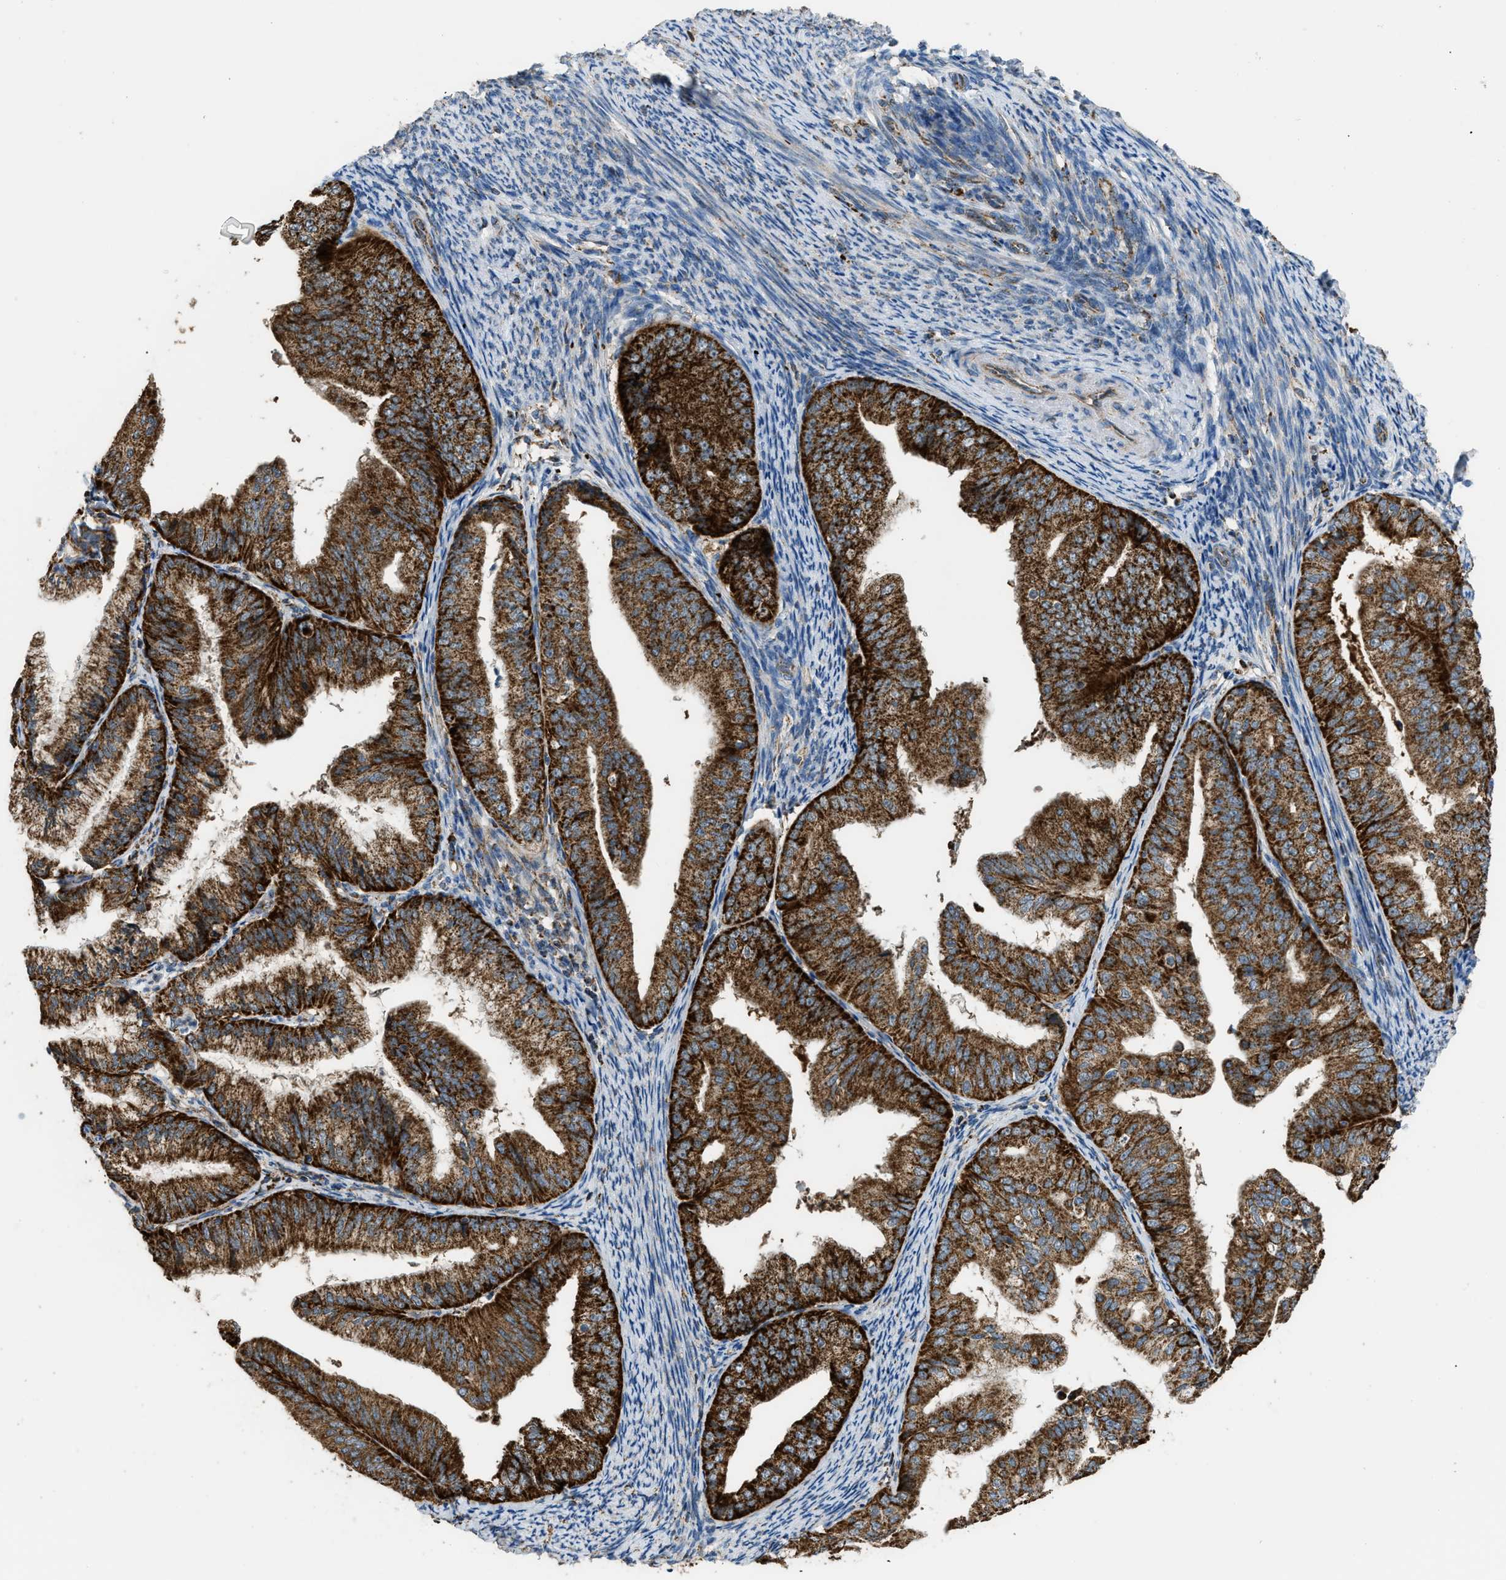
{"staining": {"intensity": "strong", "quantity": ">75%", "location": "cytoplasmic/membranous"}, "tissue": "endometrial cancer", "cell_type": "Tumor cells", "image_type": "cancer", "snomed": [{"axis": "morphology", "description": "Adenocarcinoma, NOS"}, {"axis": "topography", "description": "Endometrium"}], "caption": "Immunohistochemical staining of endometrial adenocarcinoma displays high levels of strong cytoplasmic/membranous staining in about >75% of tumor cells. Using DAB (3,3'-diaminobenzidine) (brown) and hematoxylin (blue) stains, captured at high magnification using brightfield microscopy.", "gene": "ETFB", "patient": {"sex": "female", "age": 63}}